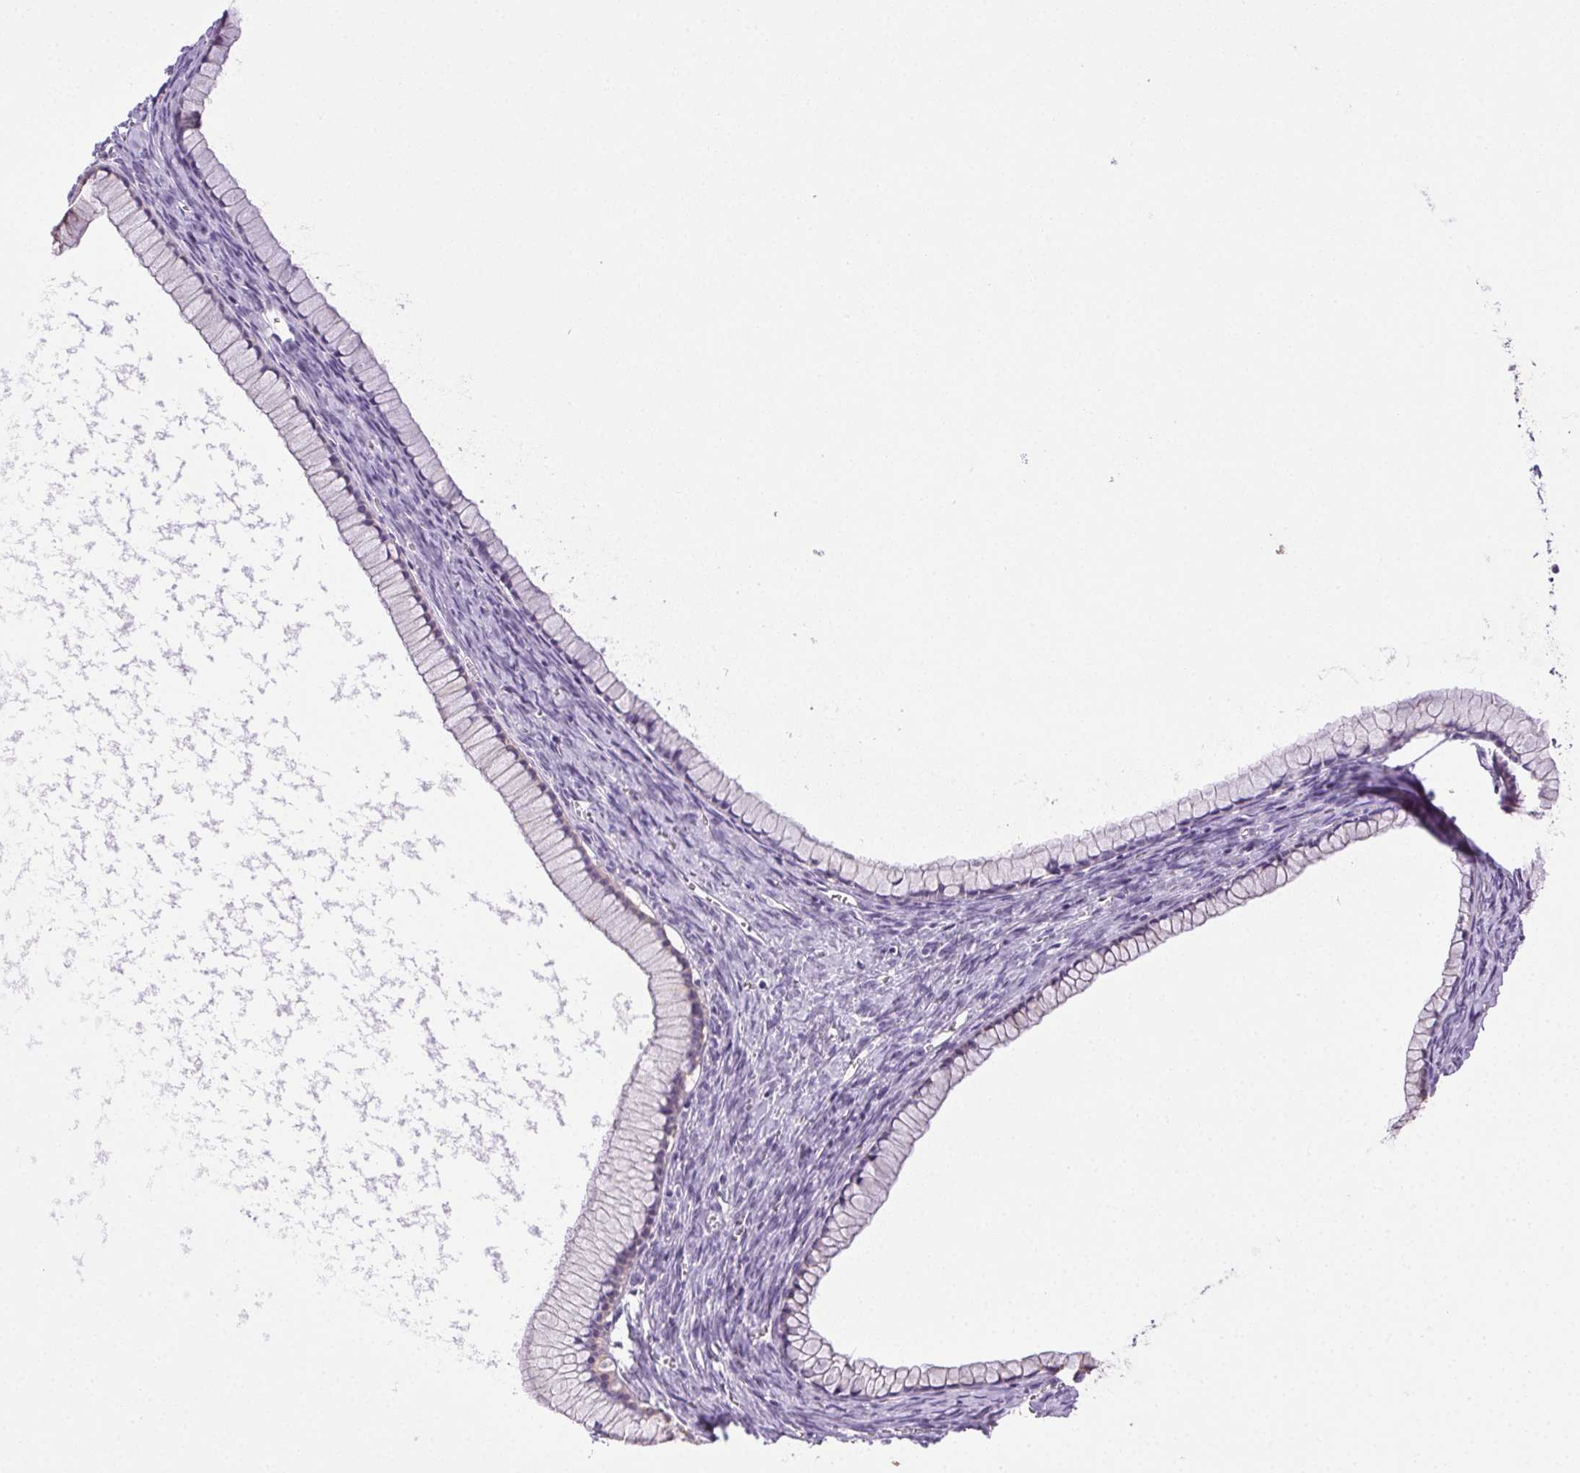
{"staining": {"intensity": "negative", "quantity": "none", "location": "none"}, "tissue": "ovarian cancer", "cell_type": "Tumor cells", "image_type": "cancer", "snomed": [{"axis": "morphology", "description": "Cystadenocarcinoma, mucinous, NOS"}, {"axis": "topography", "description": "Ovary"}], "caption": "Immunohistochemistry (IHC) of human ovarian mucinous cystadenocarcinoma demonstrates no expression in tumor cells.", "gene": "CLDN10", "patient": {"sex": "female", "age": 41}}